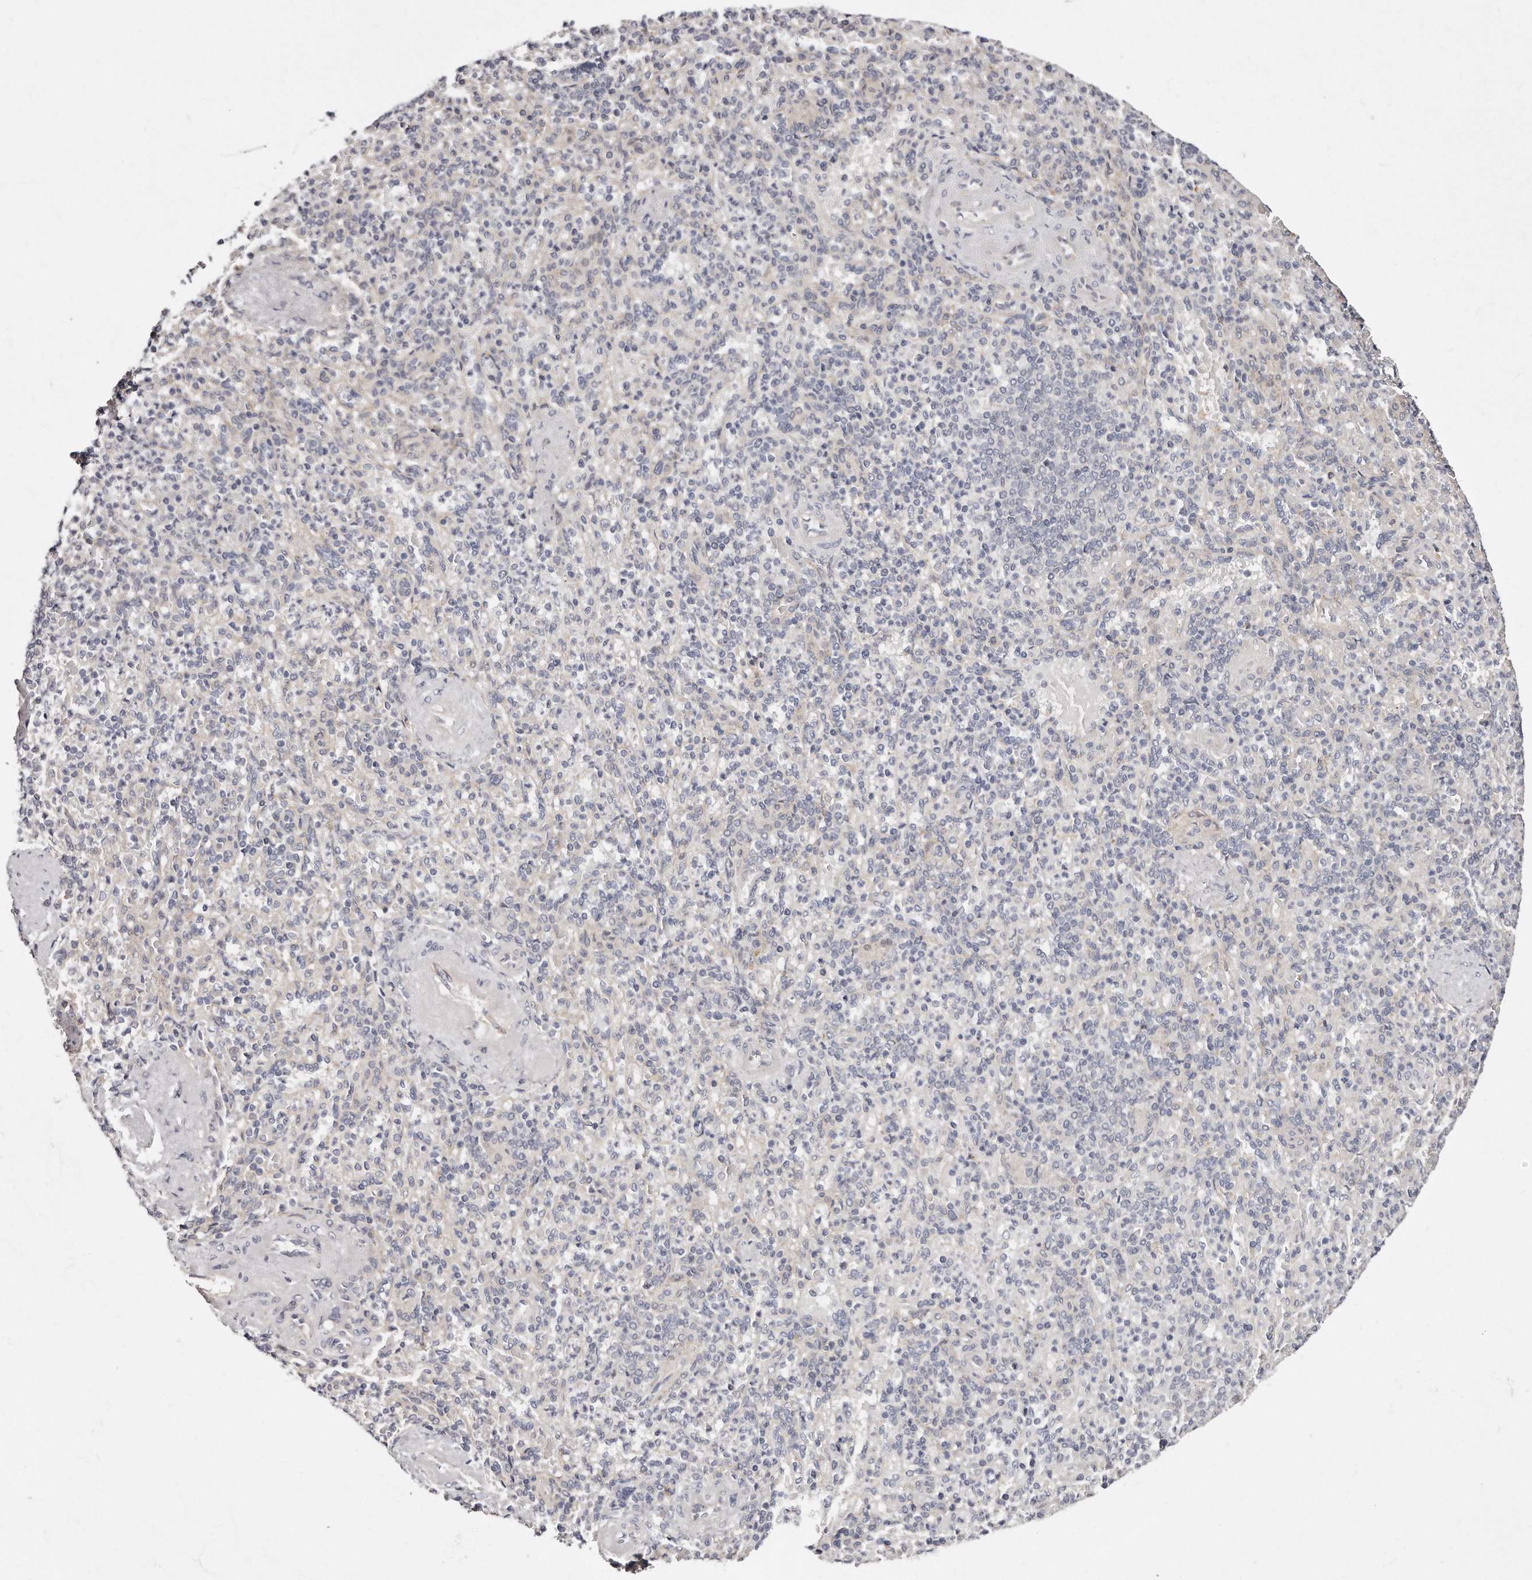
{"staining": {"intensity": "negative", "quantity": "none", "location": "none"}, "tissue": "spleen", "cell_type": "Cells in red pulp", "image_type": "normal", "snomed": [{"axis": "morphology", "description": "Normal tissue, NOS"}, {"axis": "topography", "description": "Spleen"}], "caption": "Immunohistochemical staining of normal spleen shows no significant expression in cells in red pulp.", "gene": "CASZ1", "patient": {"sex": "female", "age": 74}}